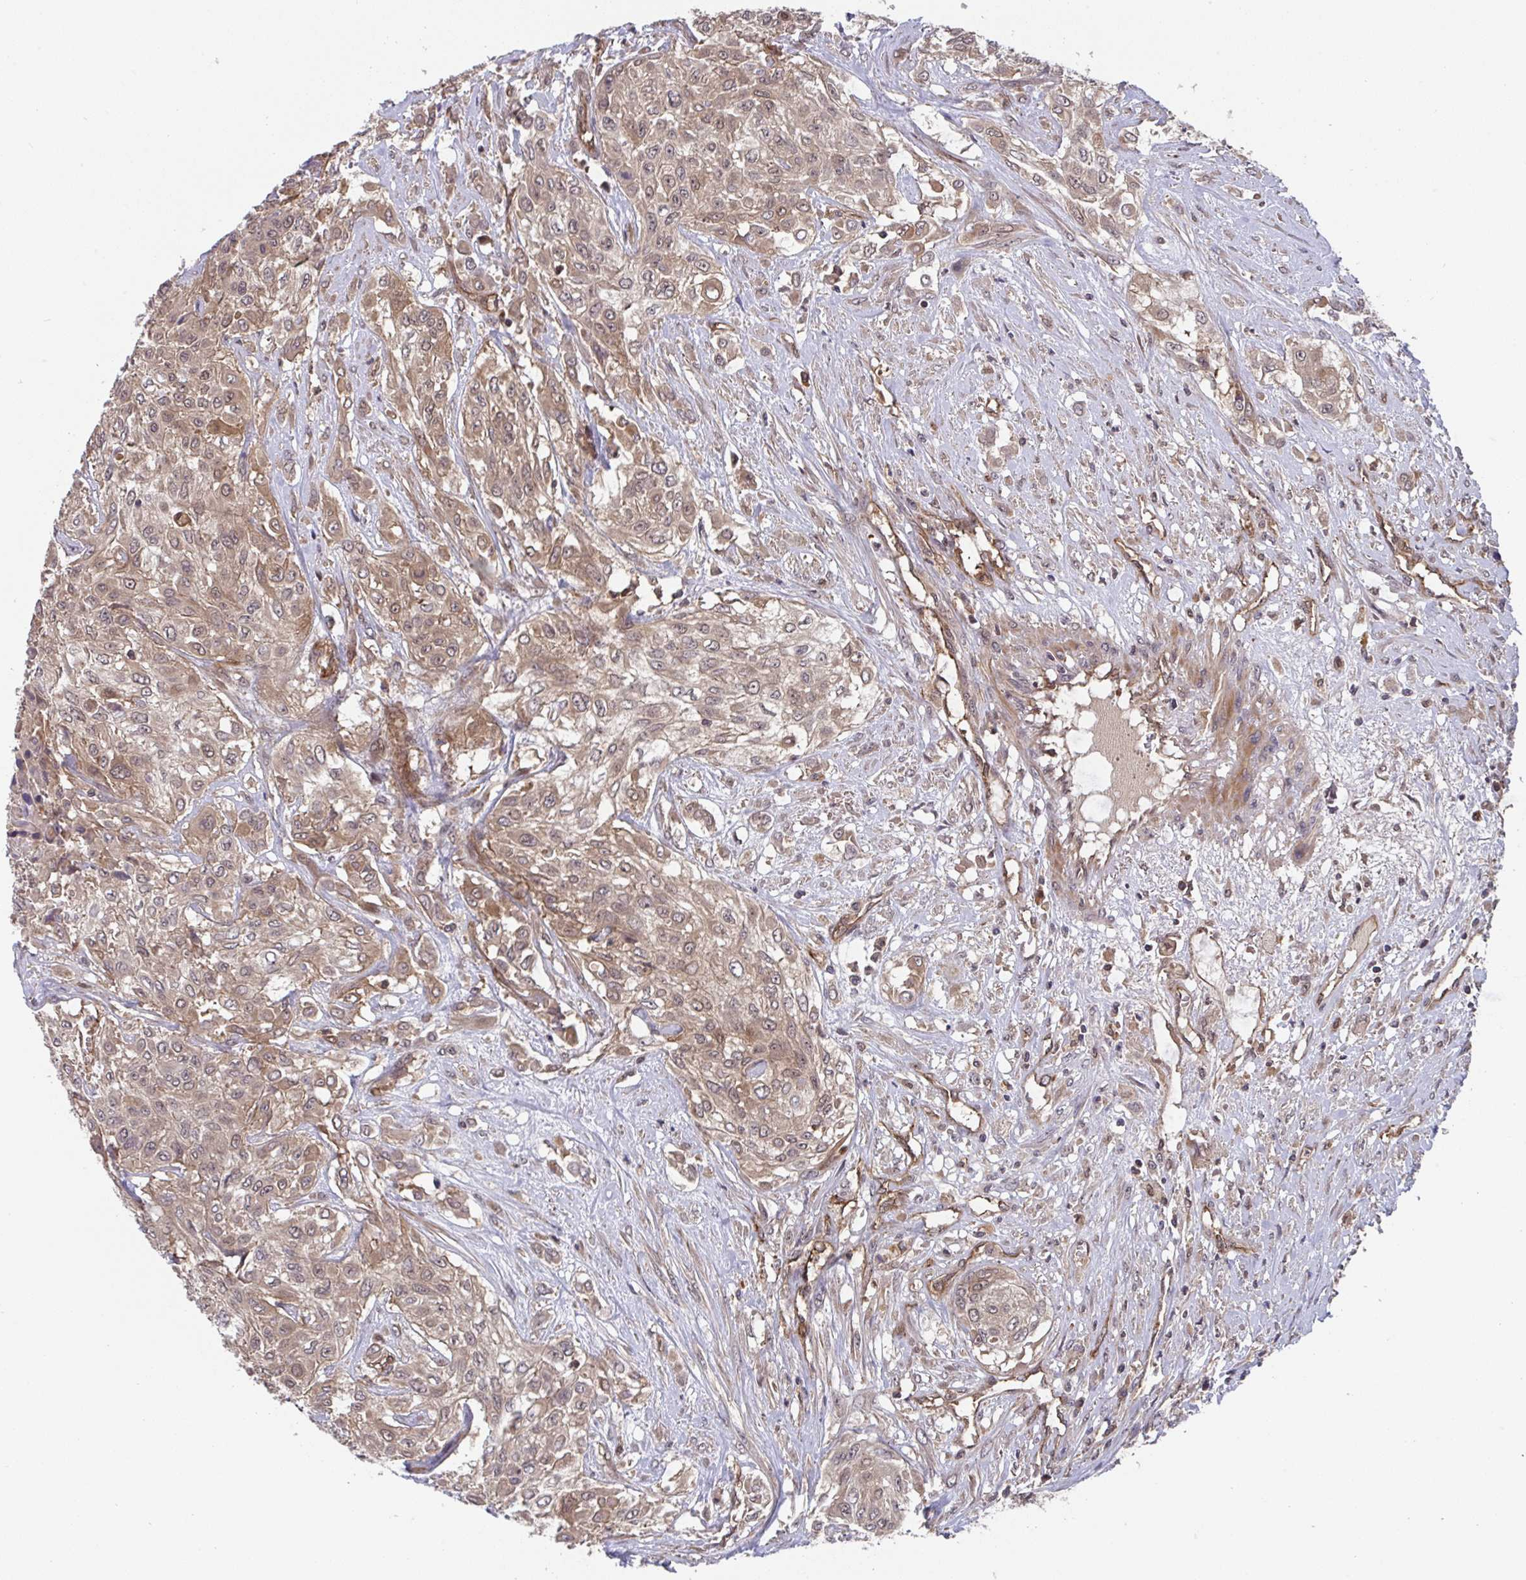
{"staining": {"intensity": "weak", "quantity": ">75%", "location": "cytoplasmic/membranous,nuclear"}, "tissue": "urothelial cancer", "cell_type": "Tumor cells", "image_type": "cancer", "snomed": [{"axis": "morphology", "description": "Urothelial carcinoma, High grade"}, {"axis": "topography", "description": "Urinary bladder"}], "caption": "Immunohistochemical staining of human urothelial cancer exhibits weak cytoplasmic/membranous and nuclear protein positivity in approximately >75% of tumor cells.", "gene": "TIGAR", "patient": {"sex": "male", "age": 57}}